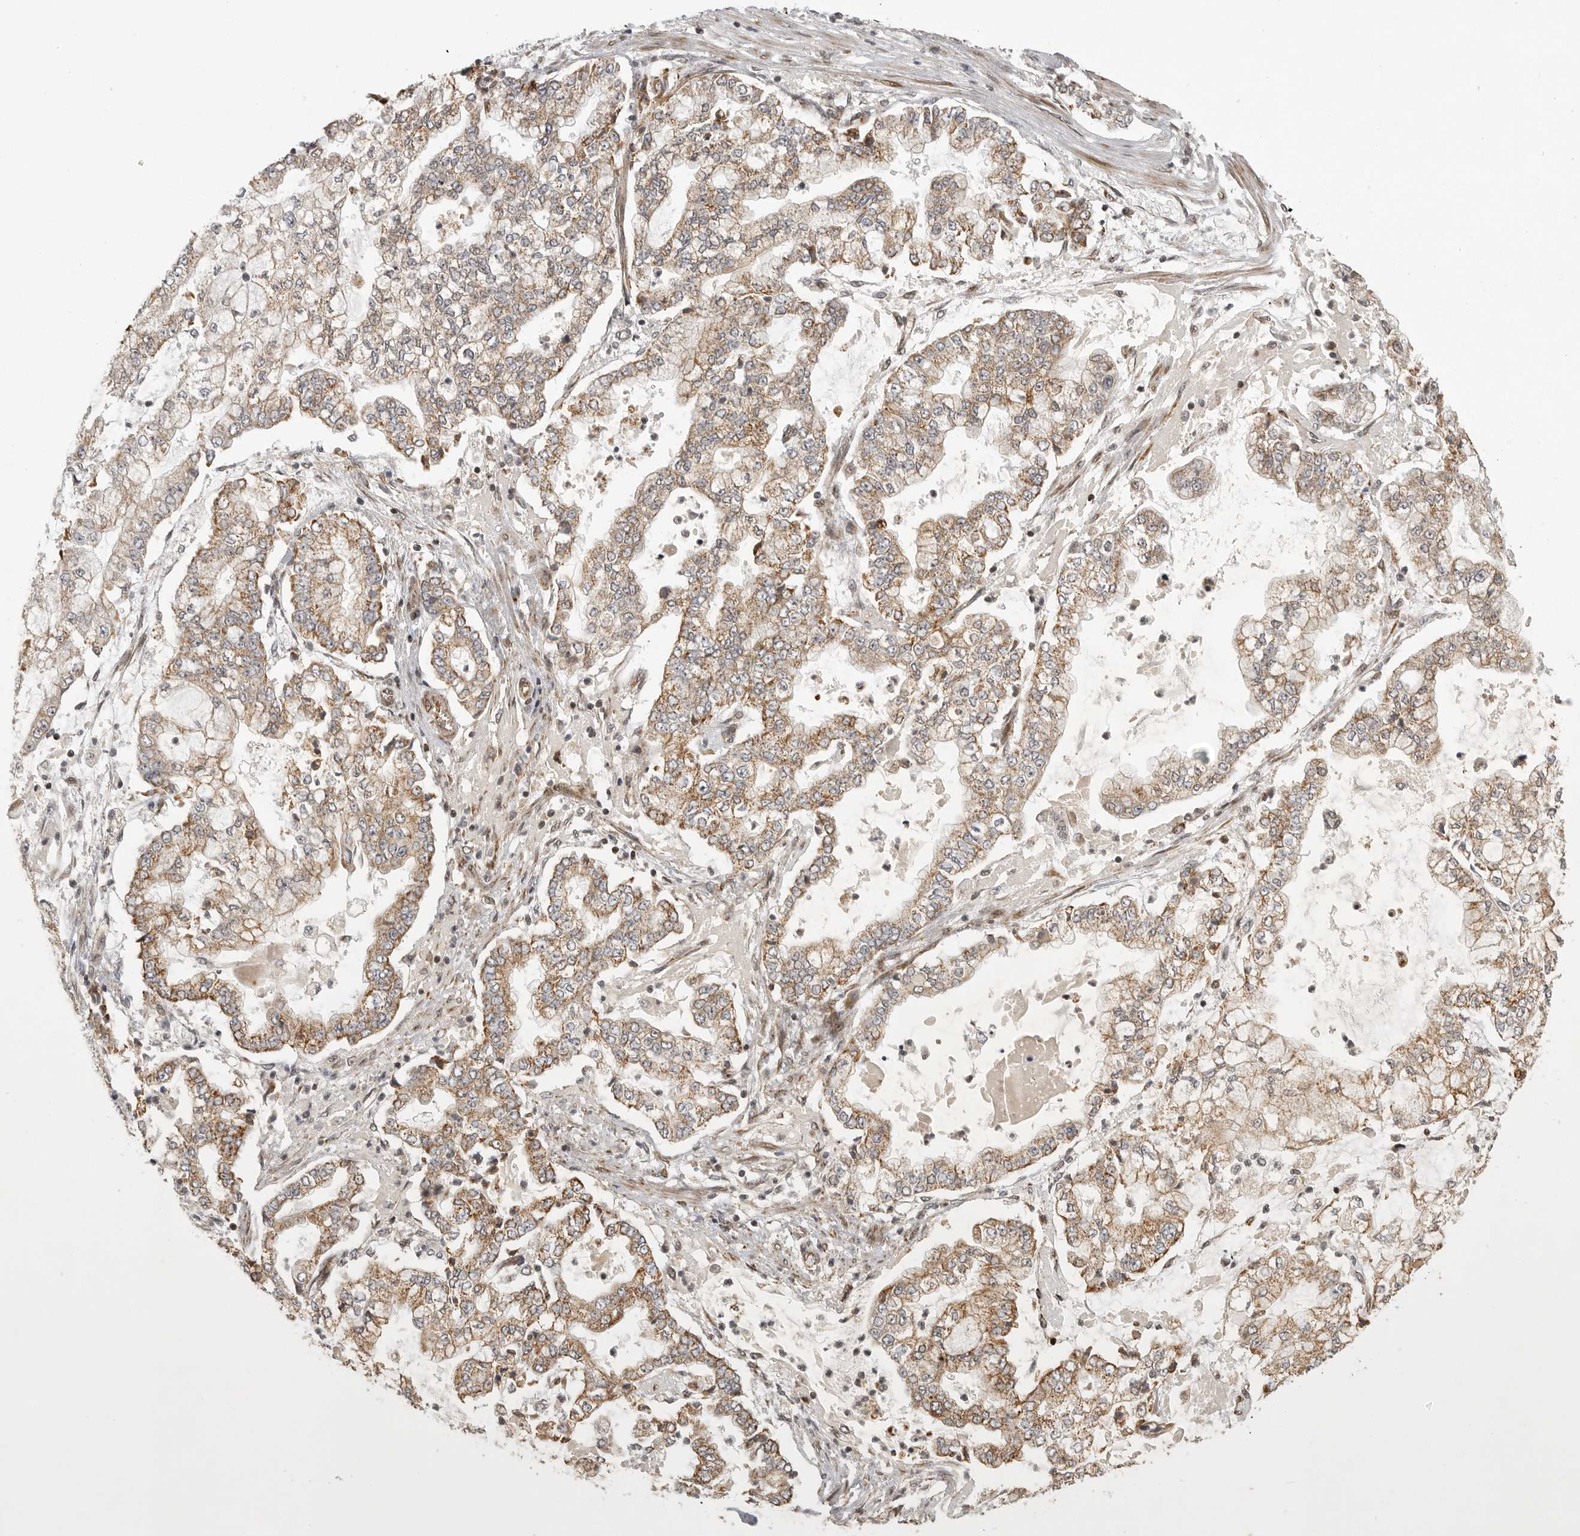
{"staining": {"intensity": "moderate", "quantity": ">75%", "location": "cytoplasmic/membranous"}, "tissue": "stomach cancer", "cell_type": "Tumor cells", "image_type": "cancer", "snomed": [{"axis": "morphology", "description": "Adenocarcinoma, NOS"}, {"axis": "topography", "description": "Stomach"}], "caption": "Tumor cells exhibit medium levels of moderate cytoplasmic/membranous staining in about >75% of cells in stomach adenocarcinoma.", "gene": "NARS2", "patient": {"sex": "male", "age": 76}}